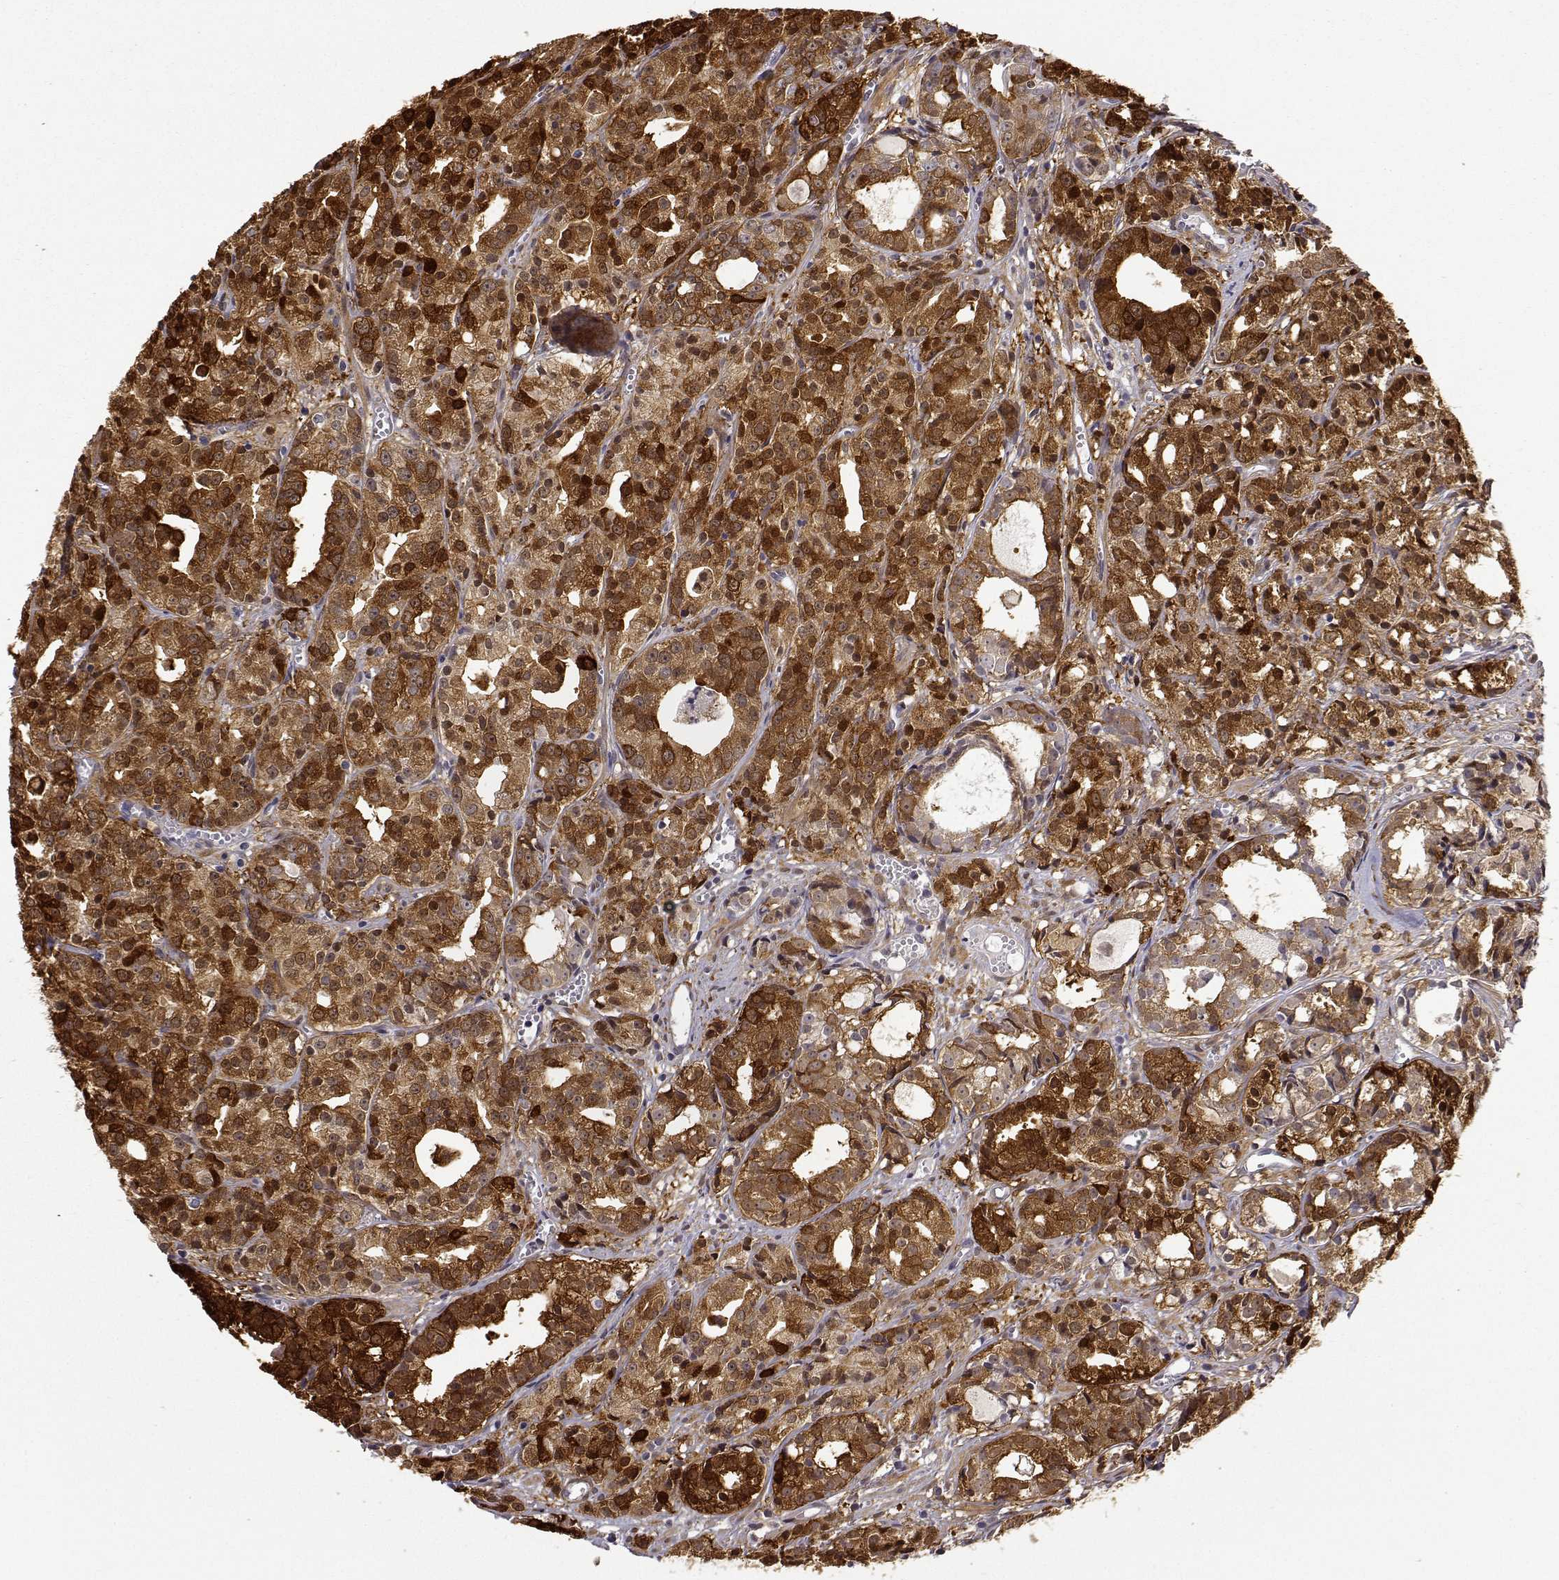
{"staining": {"intensity": "strong", "quantity": ">75%", "location": "cytoplasmic/membranous"}, "tissue": "prostate cancer", "cell_type": "Tumor cells", "image_type": "cancer", "snomed": [{"axis": "morphology", "description": "Adenocarcinoma, Medium grade"}, {"axis": "topography", "description": "Prostate"}], "caption": "Adenocarcinoma (medium-grade) (prostate) stained with a protein marker exhibits strong staining in tumor cells.", "gene": "PHGDH", "patient": {"sex": "male", "age": 74}}